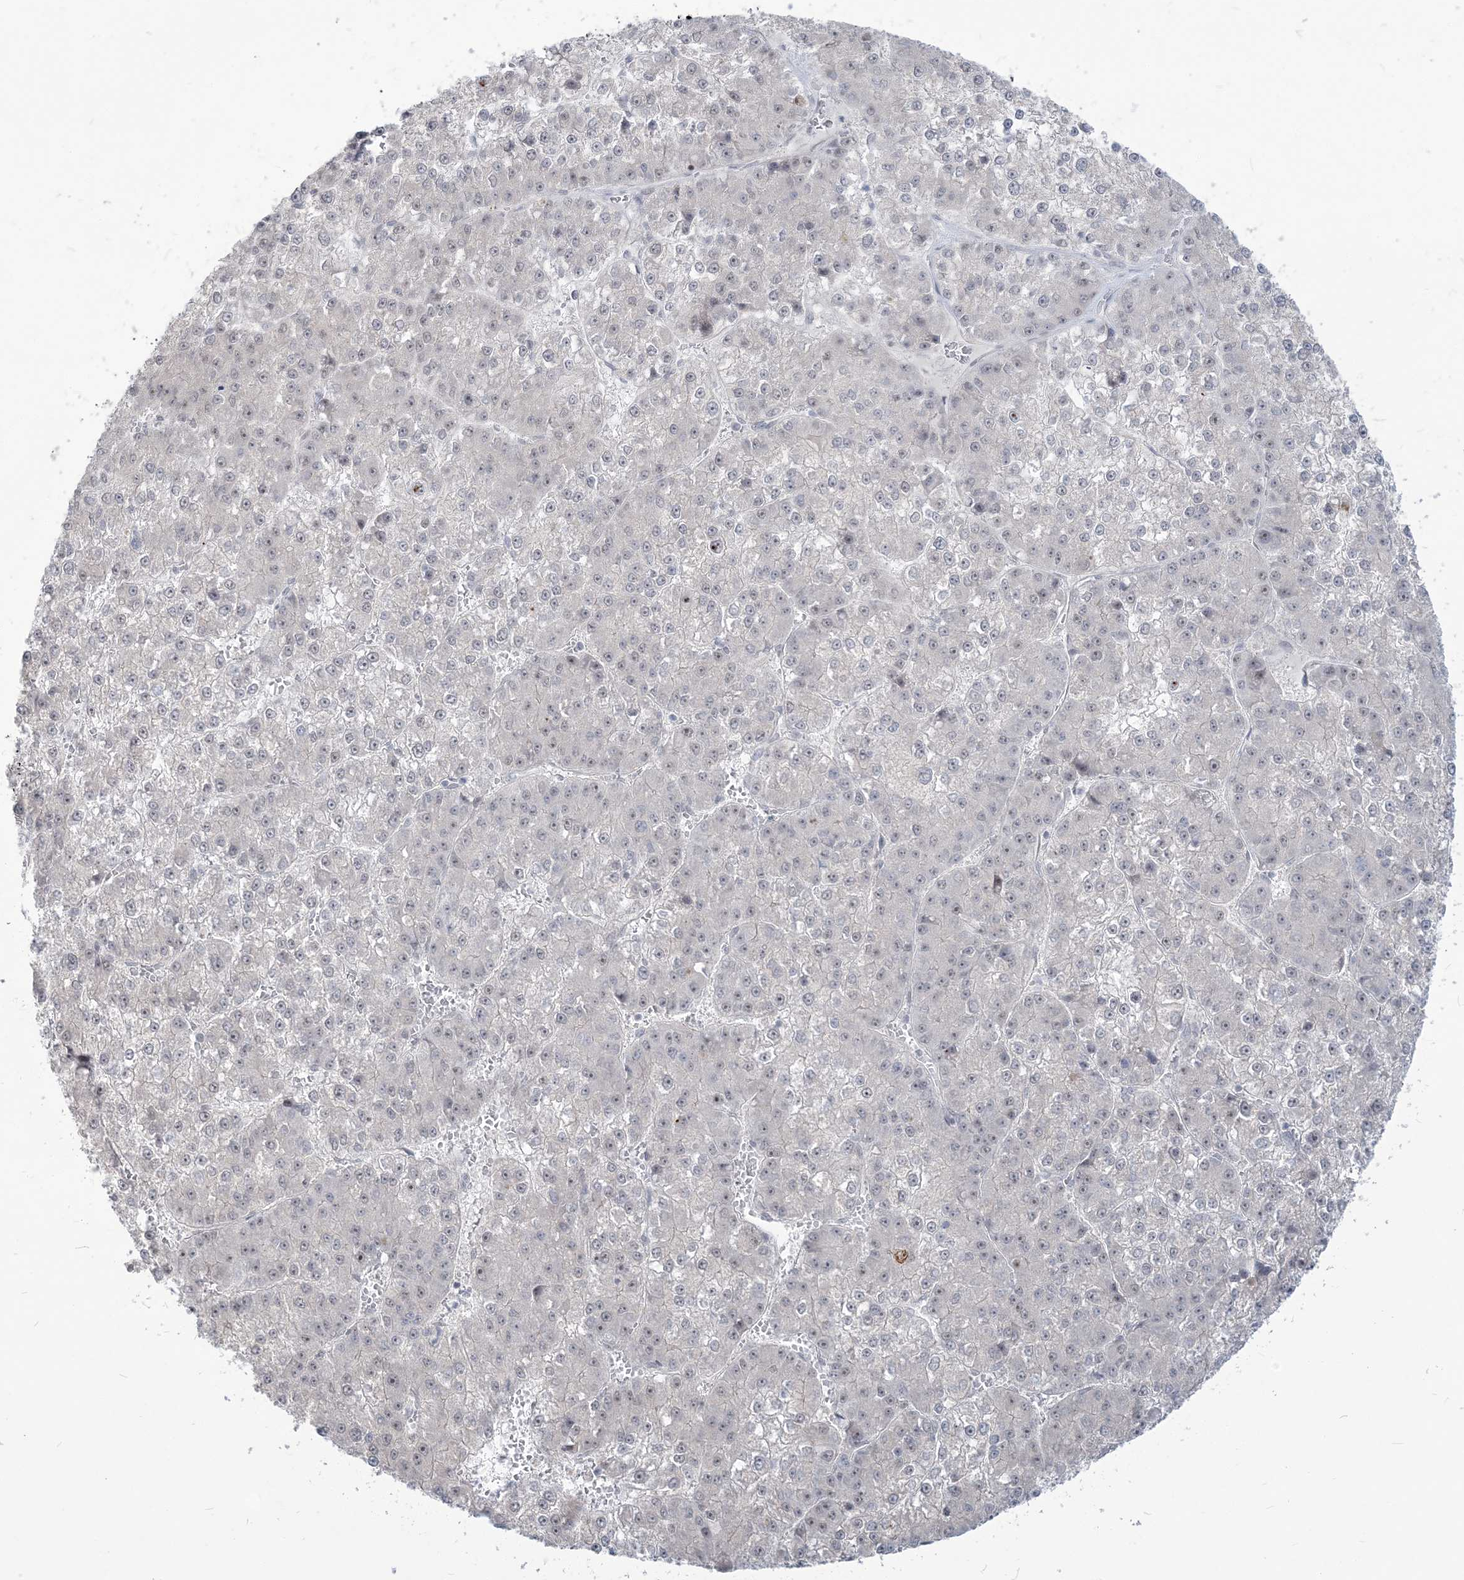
{"staining": {"intensity": "negative", "quantity": "none", "location": "none"}, "tissue": "liver cancer", "cell_type": "Tumor cells", "image_type": "cancer", "snomed": [{"axis": "morphology", "description": "Carcinoma, Hepatocellular, NOS"}, {"axis": "topography", "description": "Liver"}], "caption": "High magnification brightfield microscopy of hepatocellular carcinoma (liver) stained with DAB (3,3'-diaminobenzidine) (brown) and counterstained with hematoxylin (blue): tumor cells show no significant staining.", "gene": "SDAD1", "patient": {"sex": "female", "age": 73}}